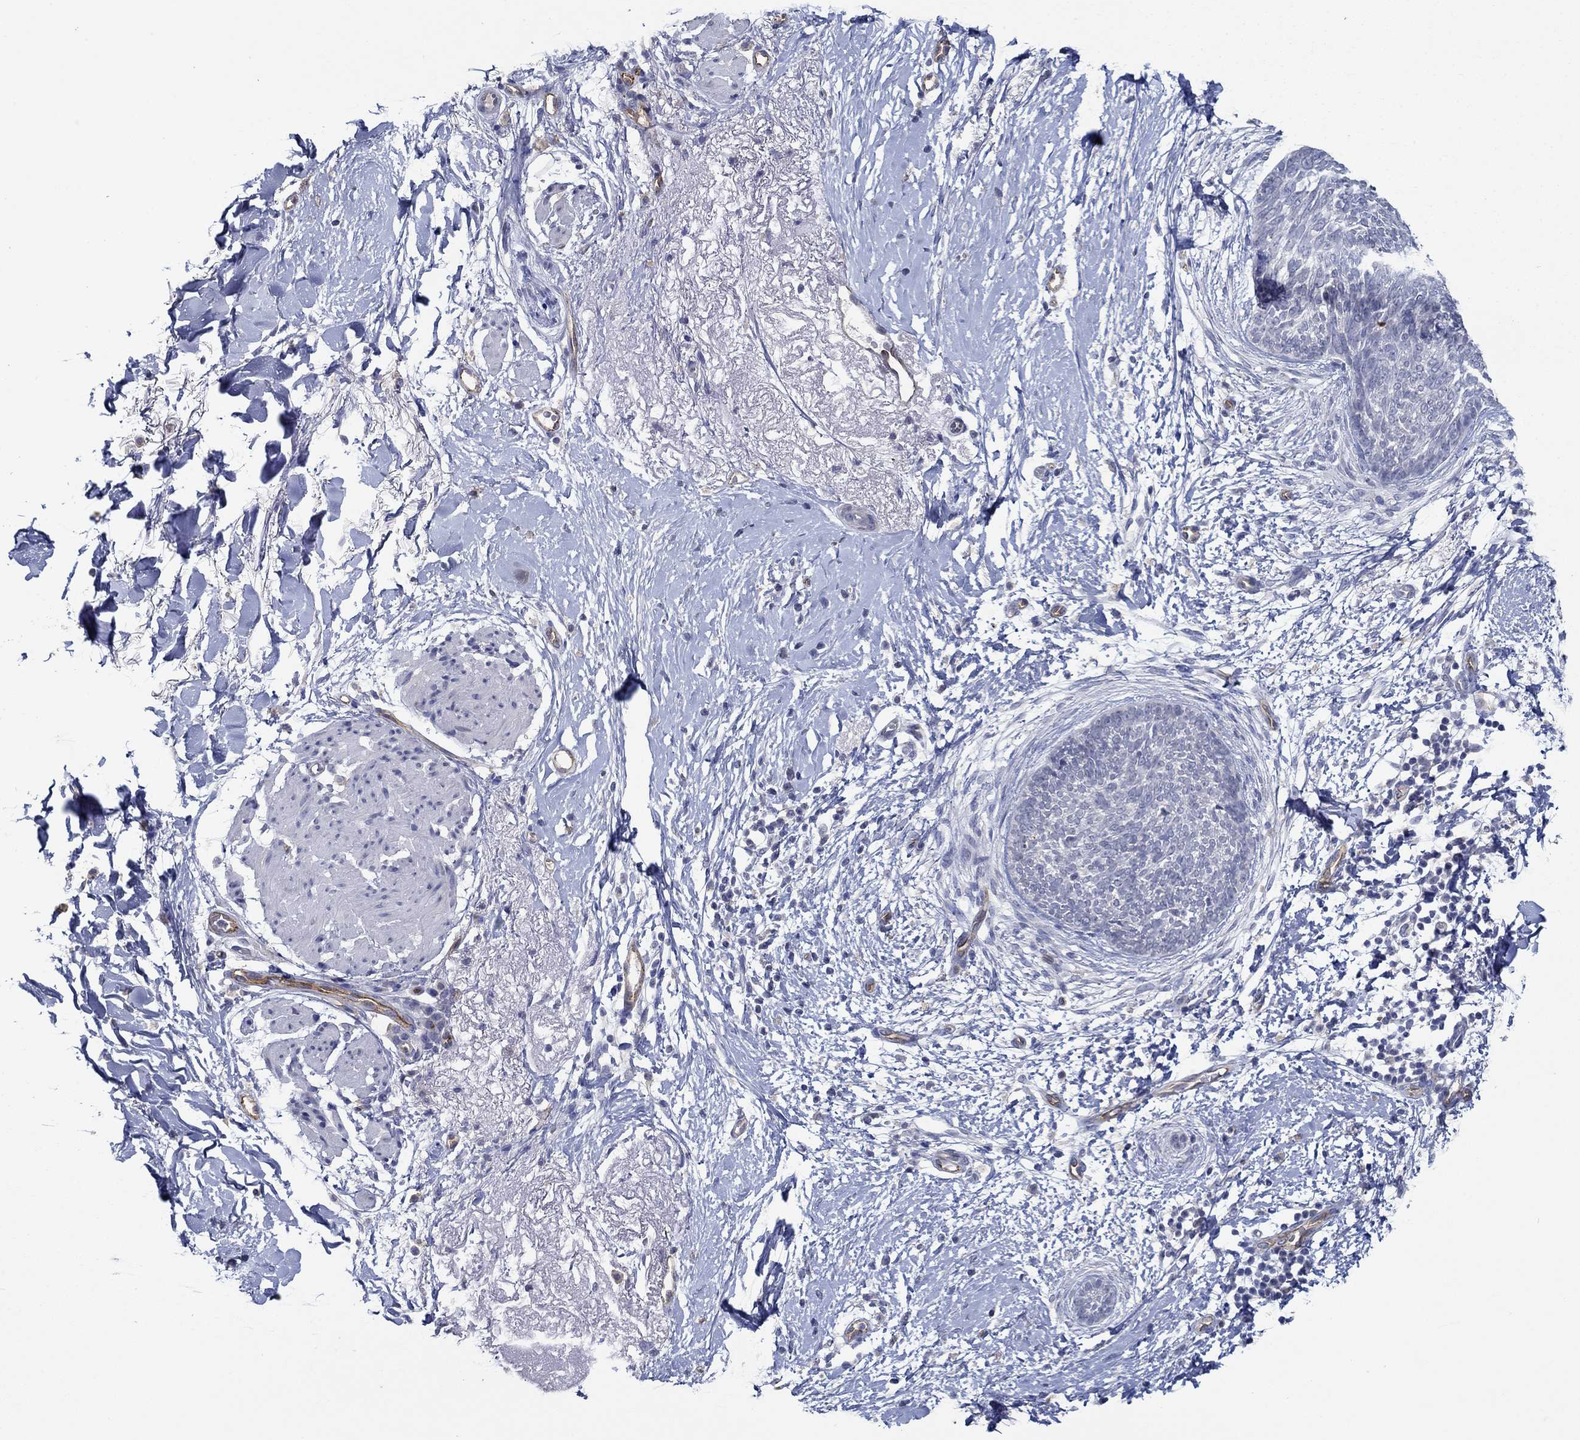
{"staining": {"intensity": "negative", "quantity": "none", "location": "none"}, "tissue": "skin cancer", "cell_type": "Tumor cells", "image_type": "cancer", "snomed": [{"axis": "morphology", "description": "Normal tissue, NOS"}, {"axis": "morphology", "description": "Basal cell carcinoma"}, {"axis": "topography", "description": "Skin"}], "caption": "Tumor cells are negative for brown protein staining in skin cancer (basal cell carcinoma). (DAB (3,3'-diaminobenzidine) immunohistochemistry (IHC) with hematoxylin counter stain).", "gene": "GJA5", "patient": {"sex": "male", "age": 84}}